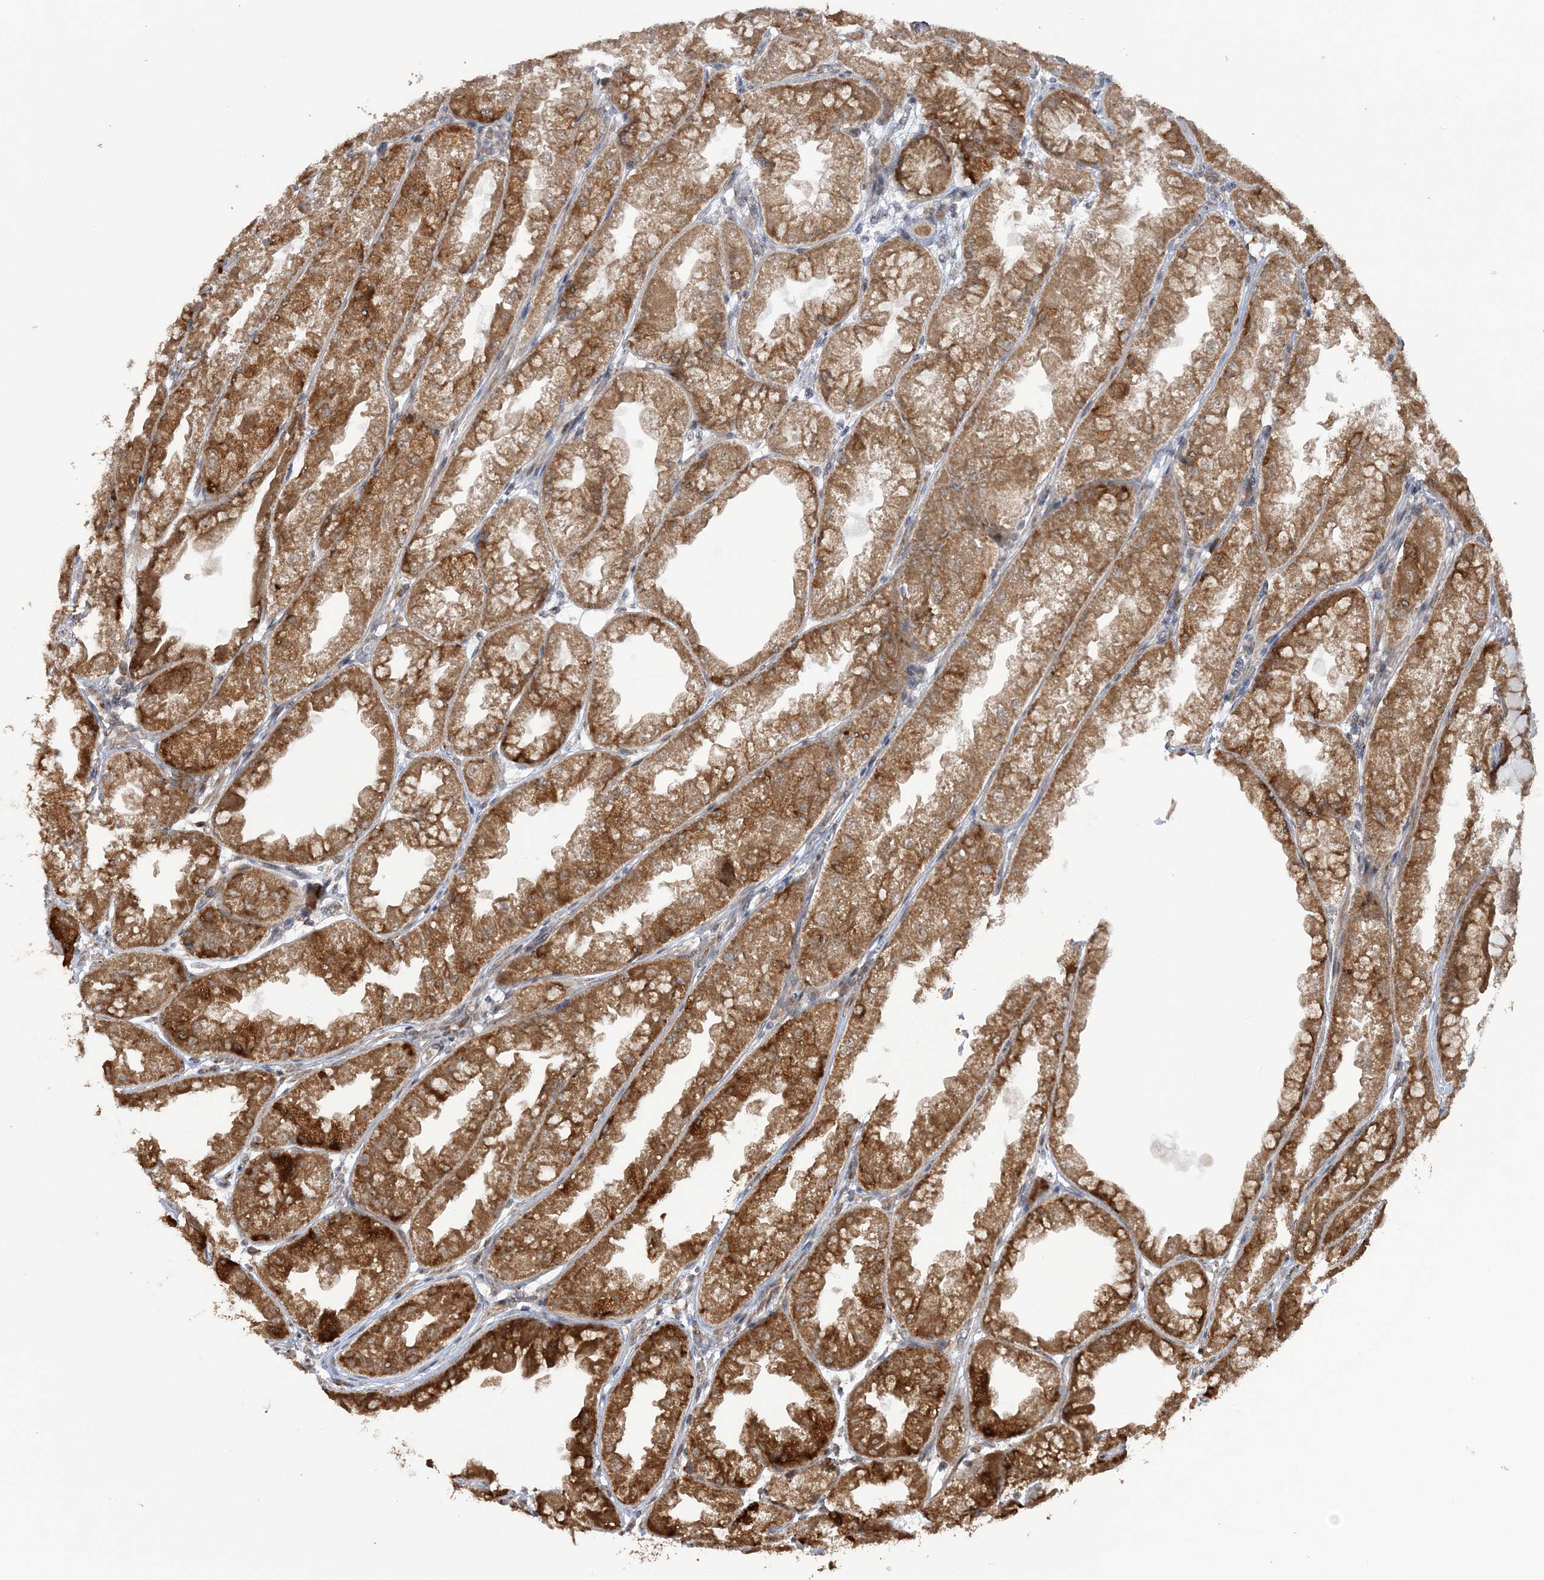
{"staining": {"intensity": "strong", "quantity": ">75%", "location": "cytoplasmic/membranous"}, "tissue": "stomach", "cell_type": "Glandular cells", "image_type": "normal", "snomed": [{"axis": "morphology", "description": "Normal tissue, NOS"}, {"axis": "topography", "description": "Stomach, upper"}], "caption": "The immunohistochemical stain shows strong cytoplasmic/membranous expression in glandular cells of unremarkable stomach. (DAB IHC, brown staining for protein, blue staining for nuclei).", "gene": "MRPL47", "patient": {"sex": "male", "age": 47}}